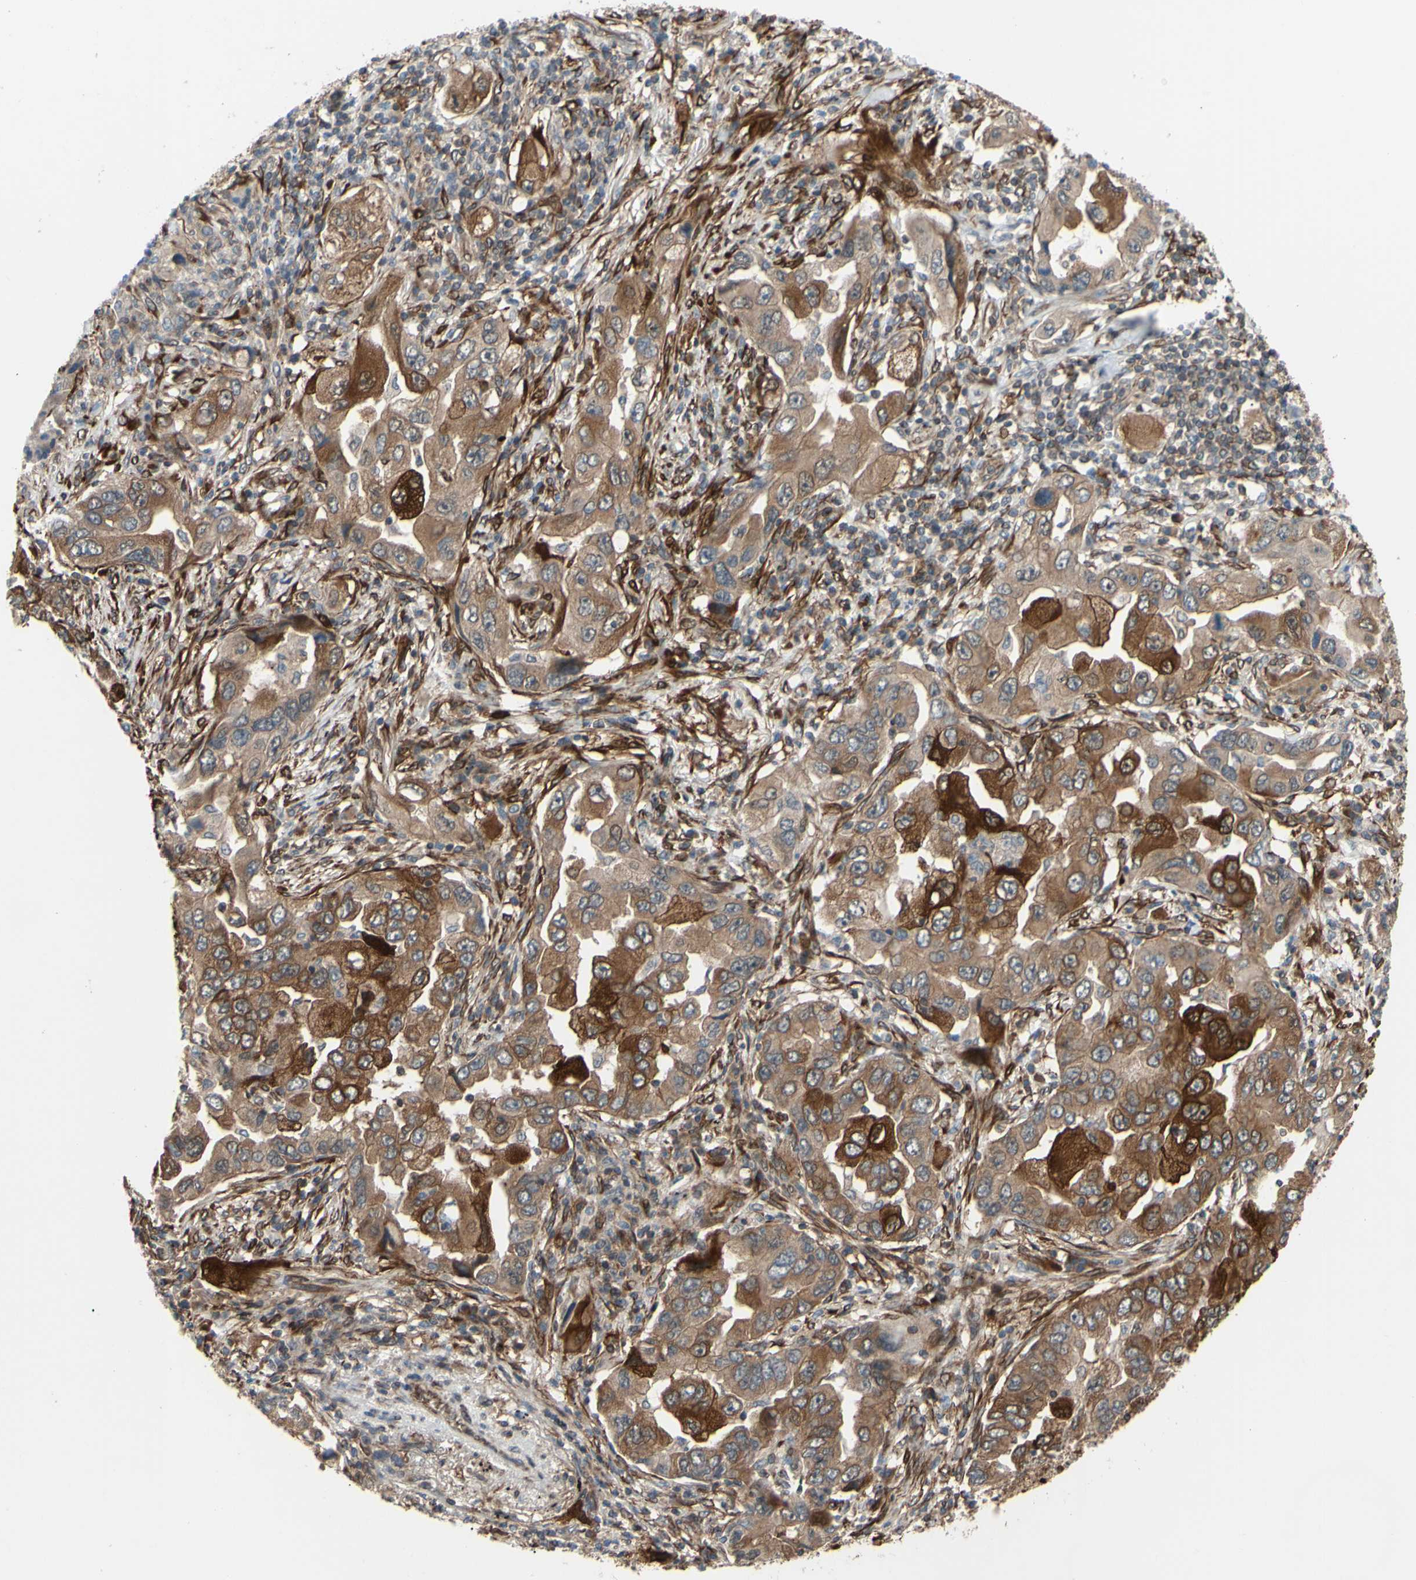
{"staining": {"intensity": "strong", "quantity": ">75%", "location": "cytoplasmic/membranous"}, "tissue": "lung cancer", "cell_type": "Tumor cells", "image_type": "cancer", "snomed": [{"axis": "morphology", "description": "Adenocarcinoma, NOS"}, {"axis": "topography", "description": "Lung"}], "caption": "Adenocarcinoma (lung) tissue reveals strong cytoplasmic/membranous staining in about >75% of tumor cells", "gene": "PRAF2", "patient": {"sex": "female", "age": 65}}